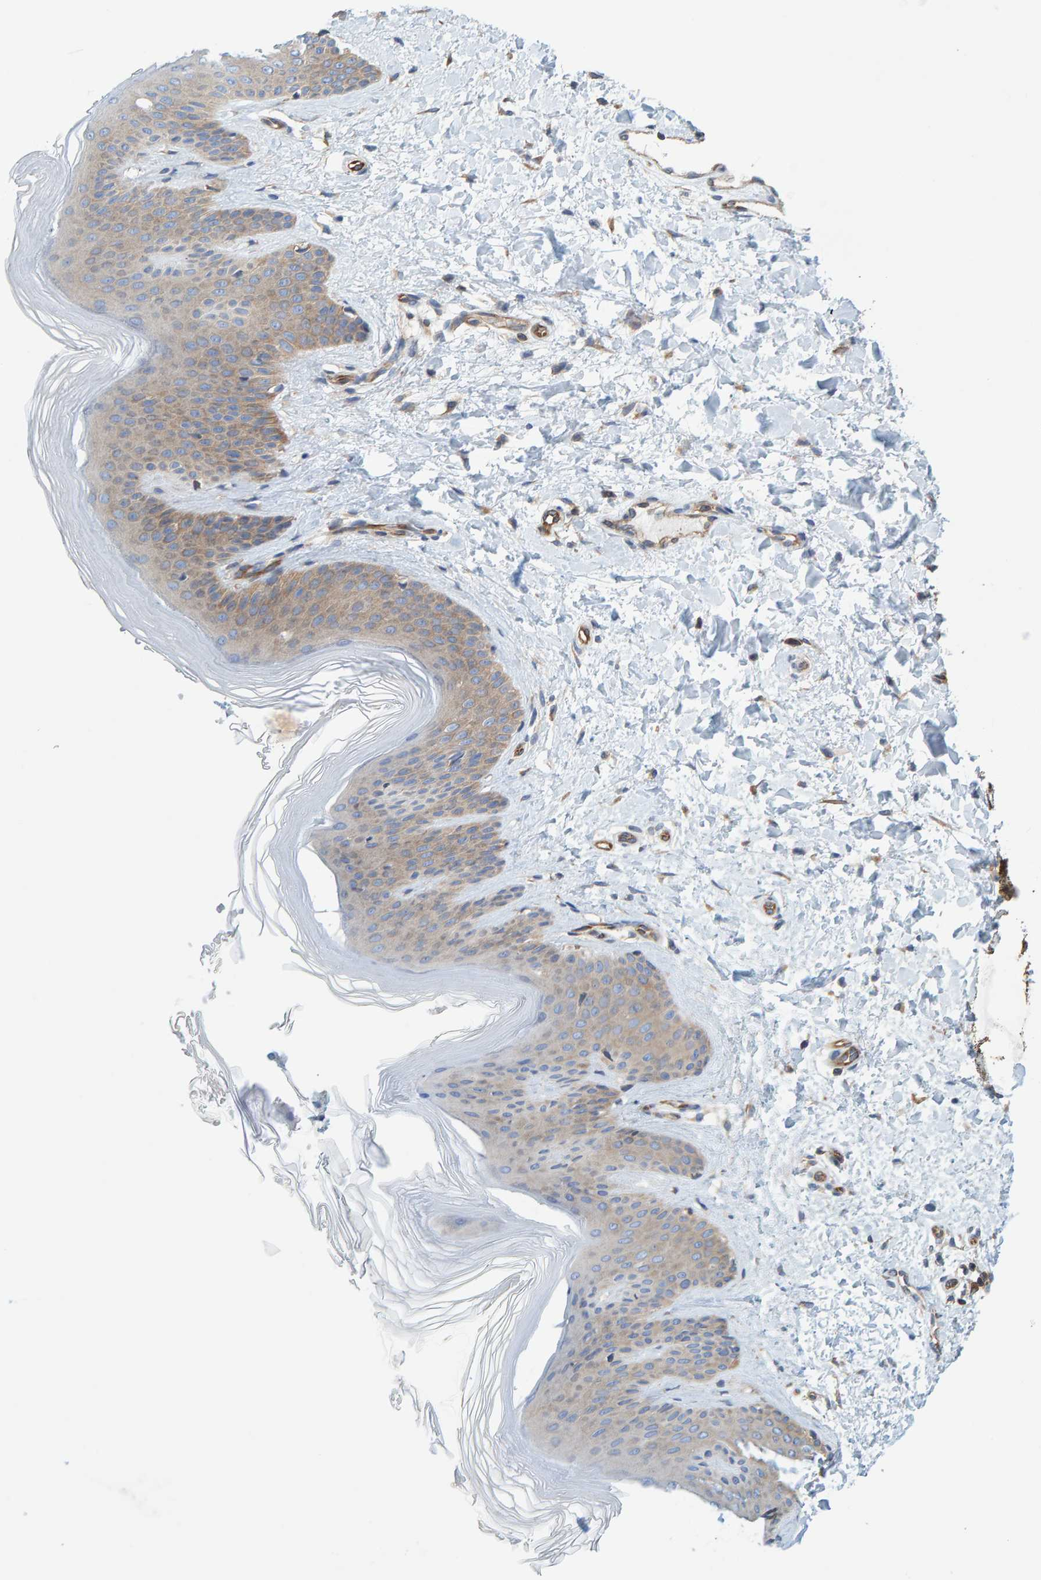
{"staining": {"intensity": "moderate", "quantity": ">75%", "location": "cytoplasmic/membranous"}, "tissue": "skin", "cell_type": "Fibroblasts", "image_type": "normal", "snomed": [{"axis": "morphology", "description": "Normal tissue, NOS"}, {"axis": "morphology", "description": "Malignant melanoma, Metastatic site"}, {"axis": "topography", "description": "Skin"}], "caption": "Immunohistochemical staining of unremarkable skin displays >75% levels of moderate cytoplasmic/membranous protein positivity in about >75% of fibroblasts.", "gene": "PRKD2", "patient": {"sex": "male", "age": 41}}